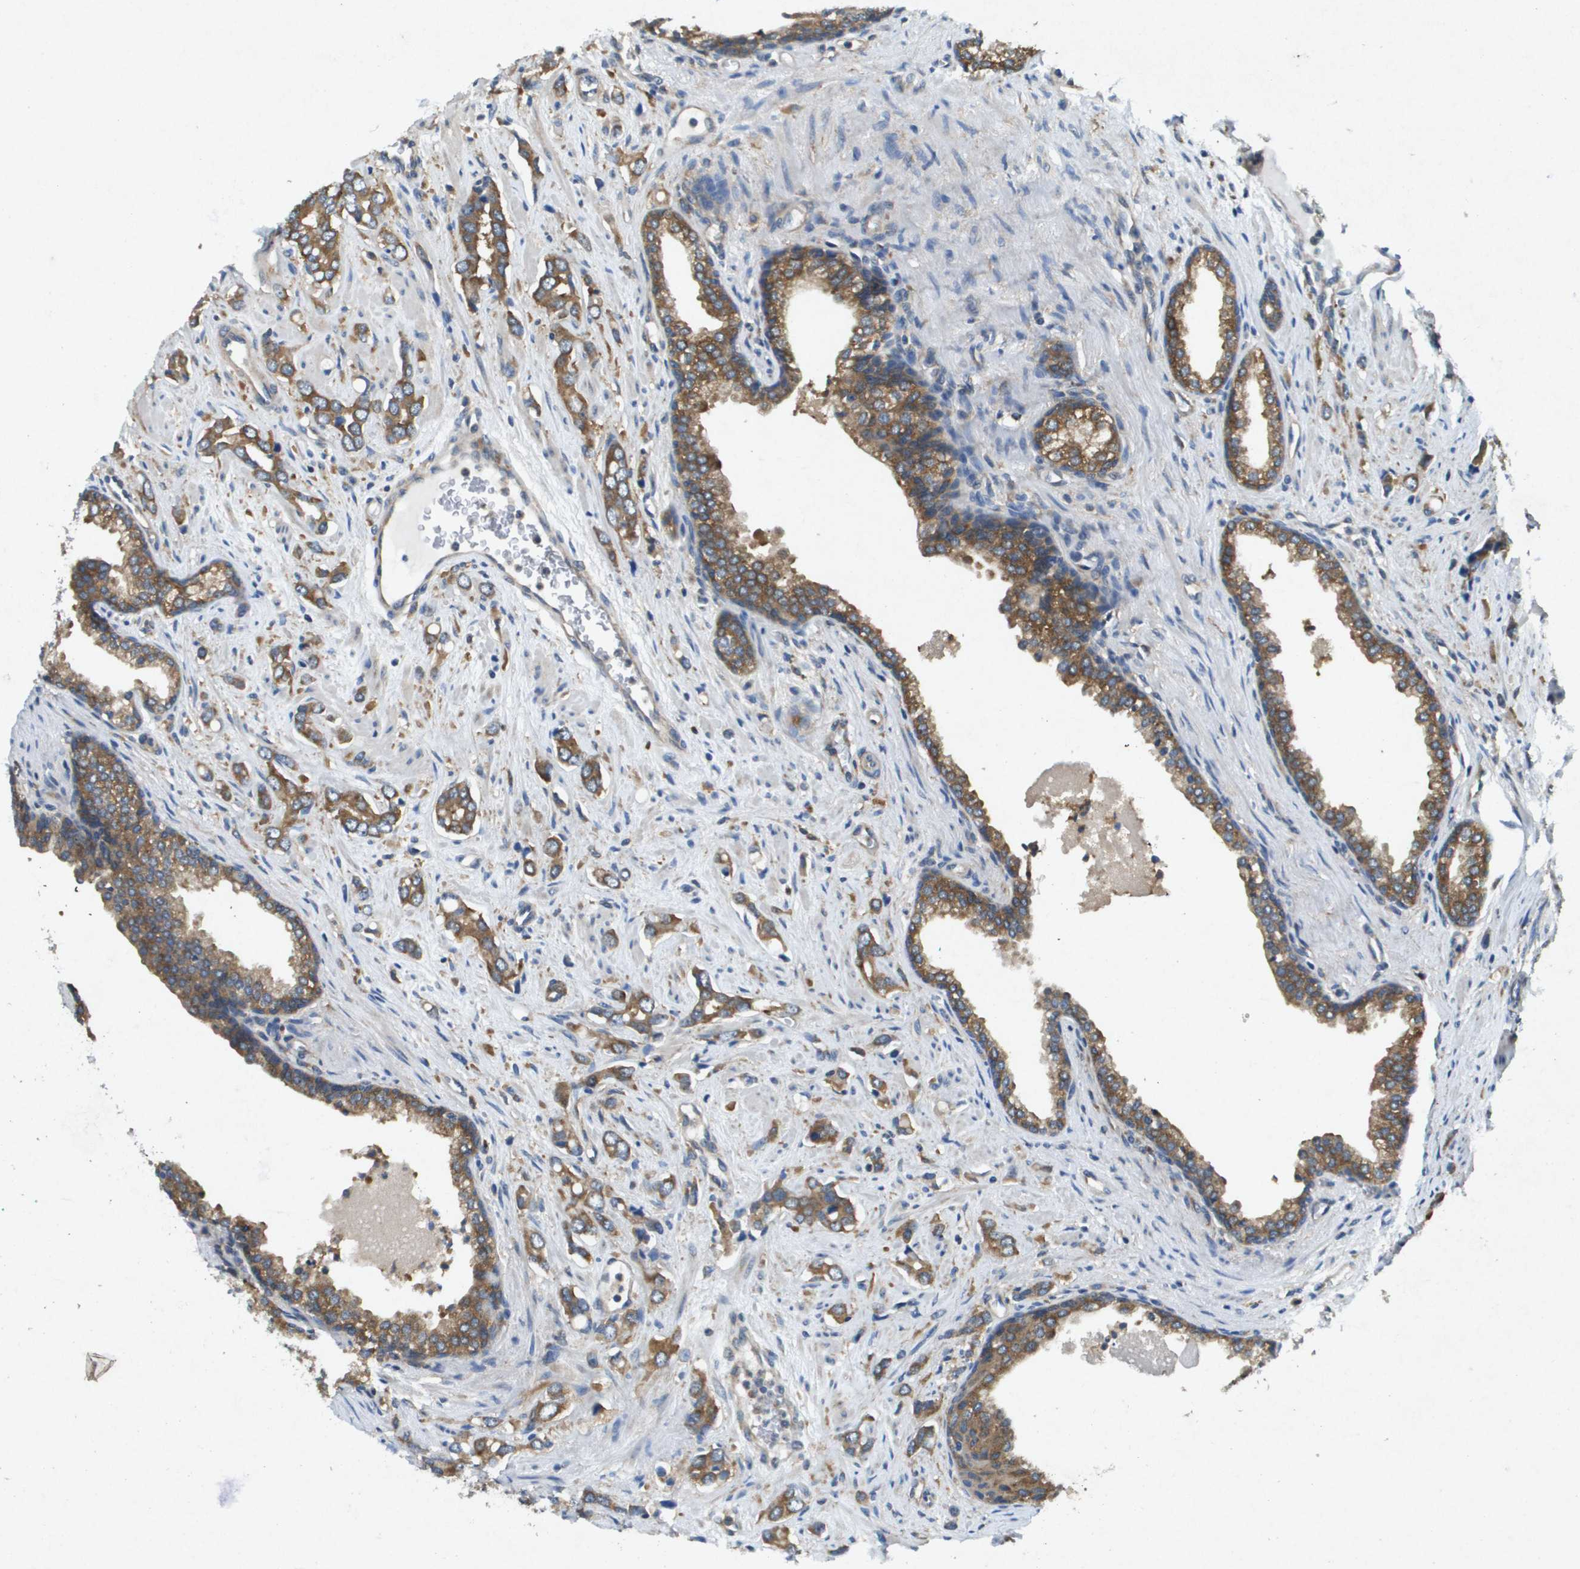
{"staining": {"intensity": "moderate", "quantity": ">75%", "location": "cytoplasmic/membranous"}, "tissue": "prostate cancer", "cell_type": "Tumor cells", "image_type": "cancer", "snomed": [{"axis": "morphology", "description": "Adenocarcinoma, High grade"}, {"axis": "topography", "description": "Prostate"}], "caption": "Immunohistochemistry of human prostate high-grade adenocarcinoma displays medium levels of moderate cytoplasmic/membranous expression in about >75% of tumor cells.", "gene": "PTPRT", "patient": {"sex": "male", "age": 52}}